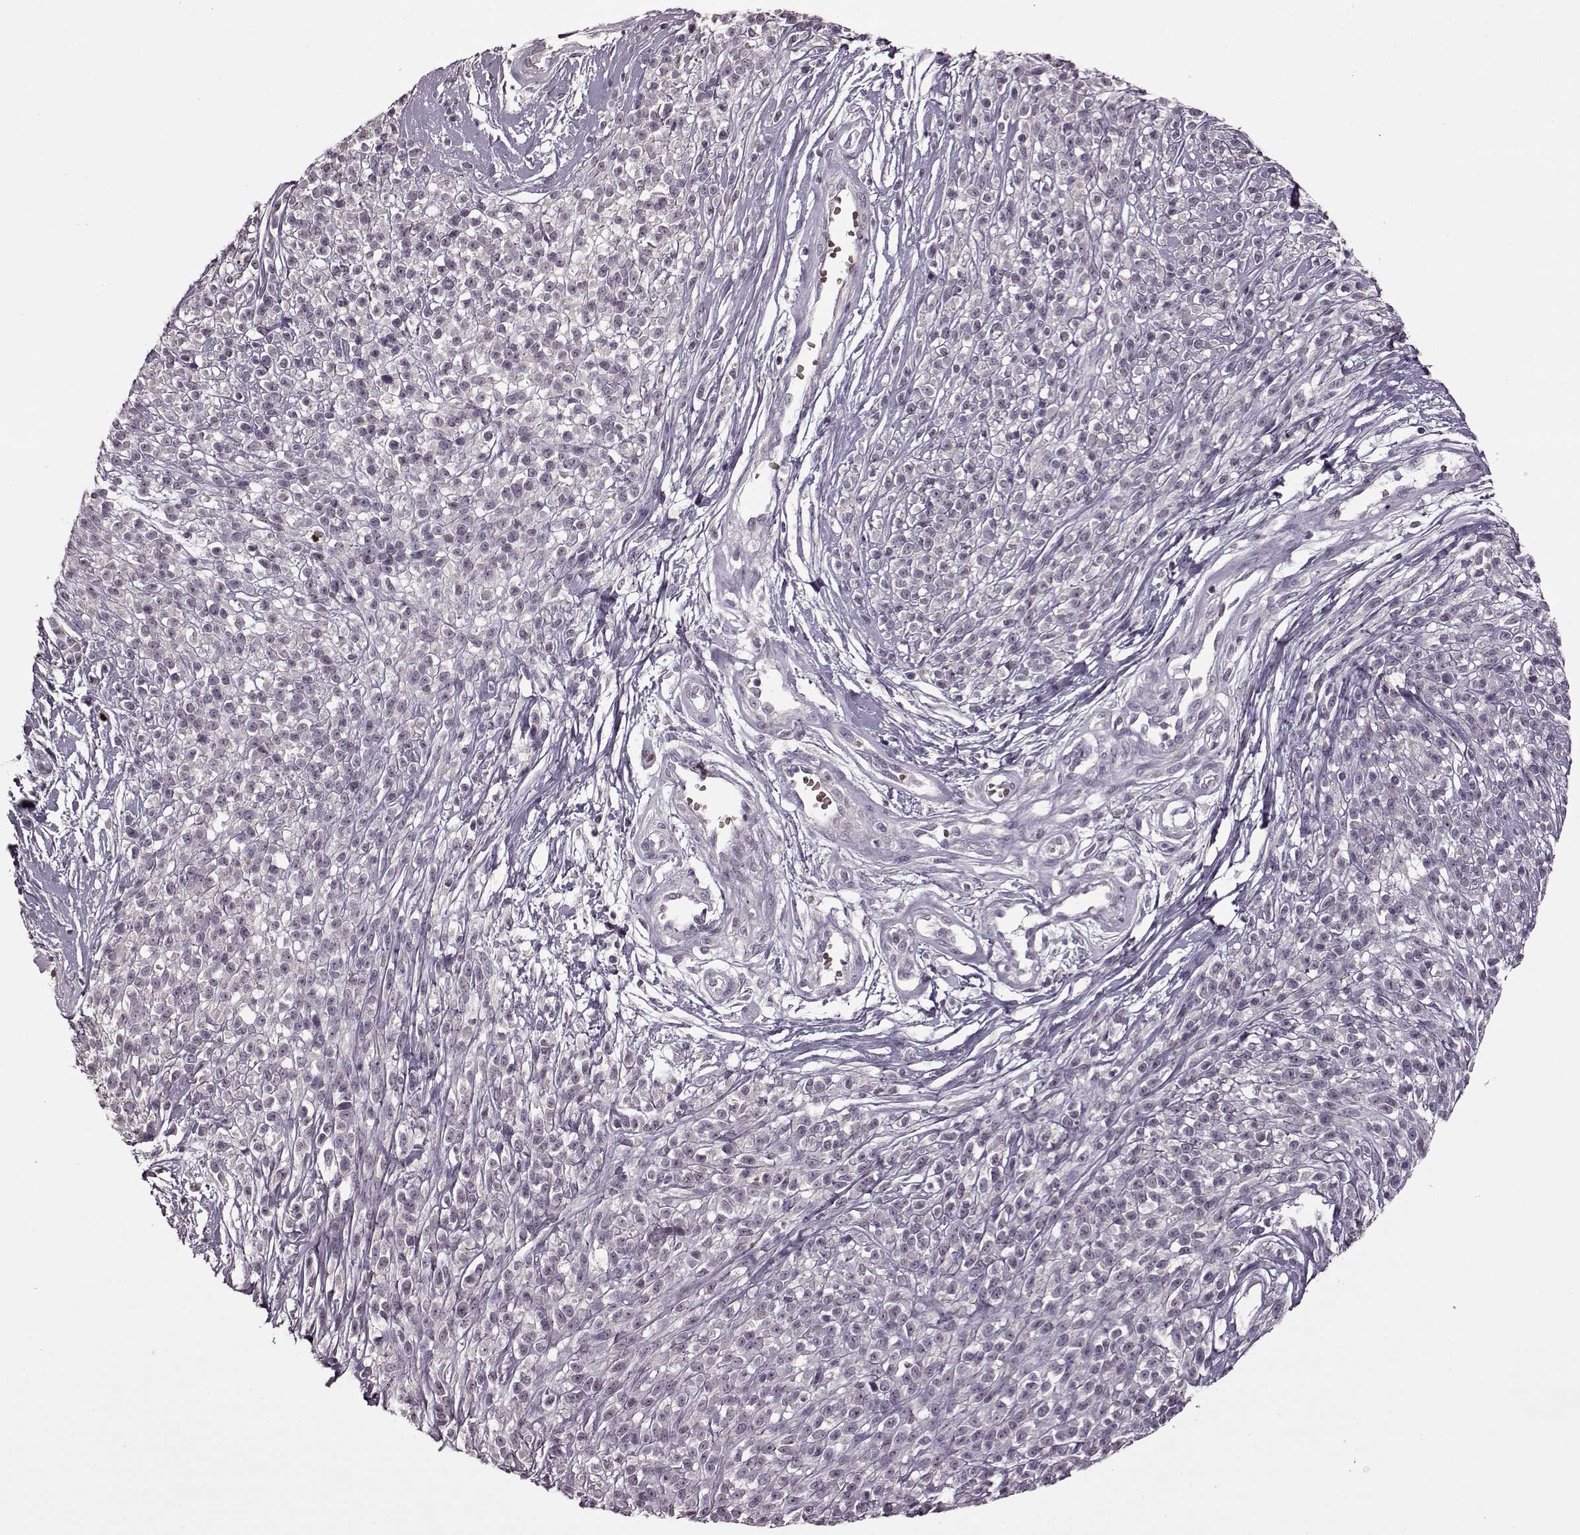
{"staining": {"intensity": "negative", "quantity": "none", "location": "none"}, "tissue": "melanoma", "cell_type": "Tumor cells", "image_type": "cancer", "snomed": [{"axis": "morphology", "description": "Malignant melanoma, NOS"}, {"axis": "topography", "description": "Skin"}, {"axis": "topography", "description": "Skin of trunk"}], "caption": "DAB (3,3'-diaminobenzidine) immunohistochemical staining of malignant melanoma reveals no significant staining in tumor cells.", "gene": "CNGA3", "patient": {"sex": "male", "age": 74}}